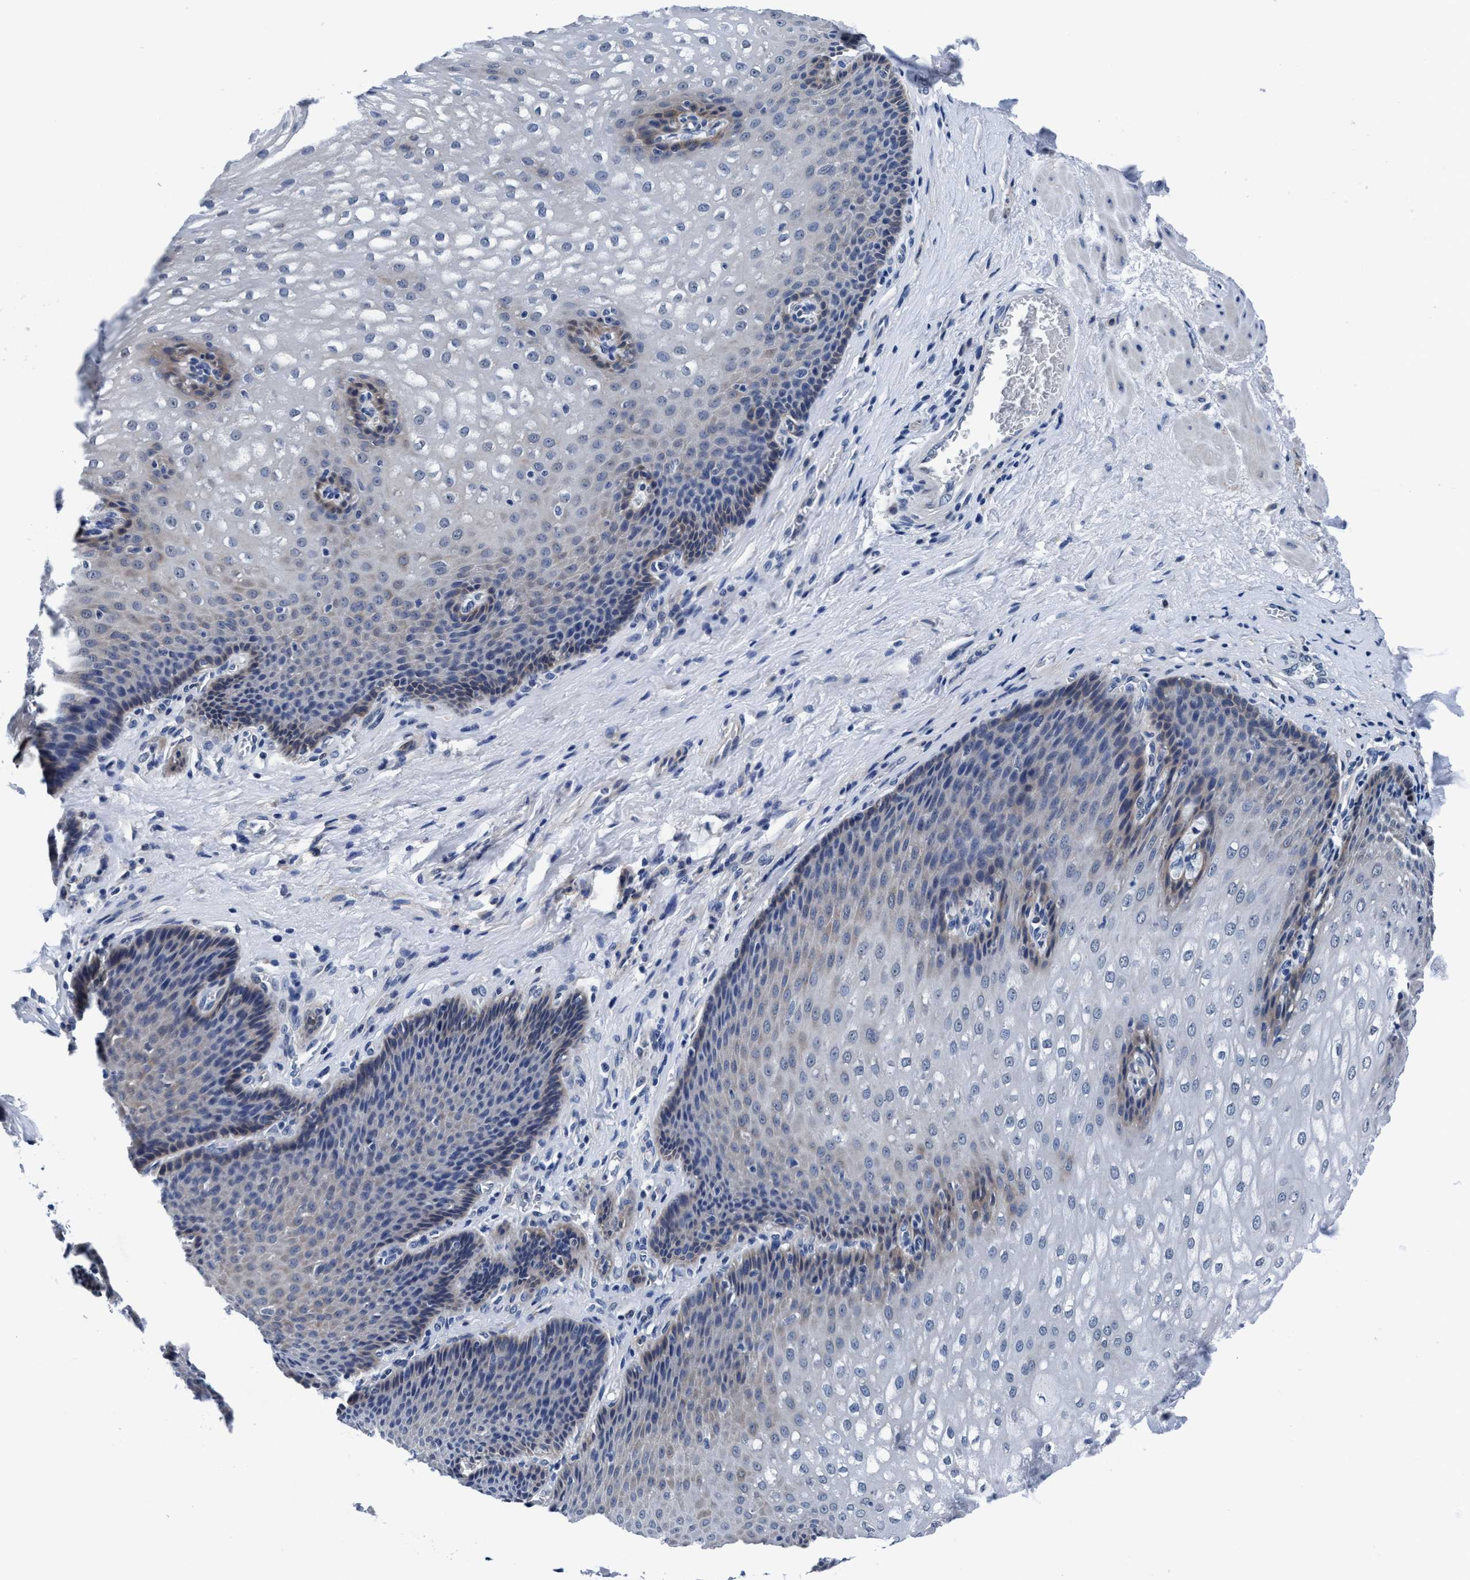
{"staining": {"intensity": "weak", "quantity": "<25%", "location": "cytoplasmic/membranous"}, "tissue": "esophagus", "cell_type": "Squamous epithelial cells", "image_type": "normal", "snomed": [{"axis": "morphology", "description": "Normal tissue, NOS"}, {"axis": "topography", "description": "Esophagus"}], "caption": "Immunohistochemical staining of benign human esophagus reveals no significant expression in squamous epithelial cells. Nuclei are stained in blue.", "gene": "TMEM94", "patient": {"sex": "male", "age": 48}}